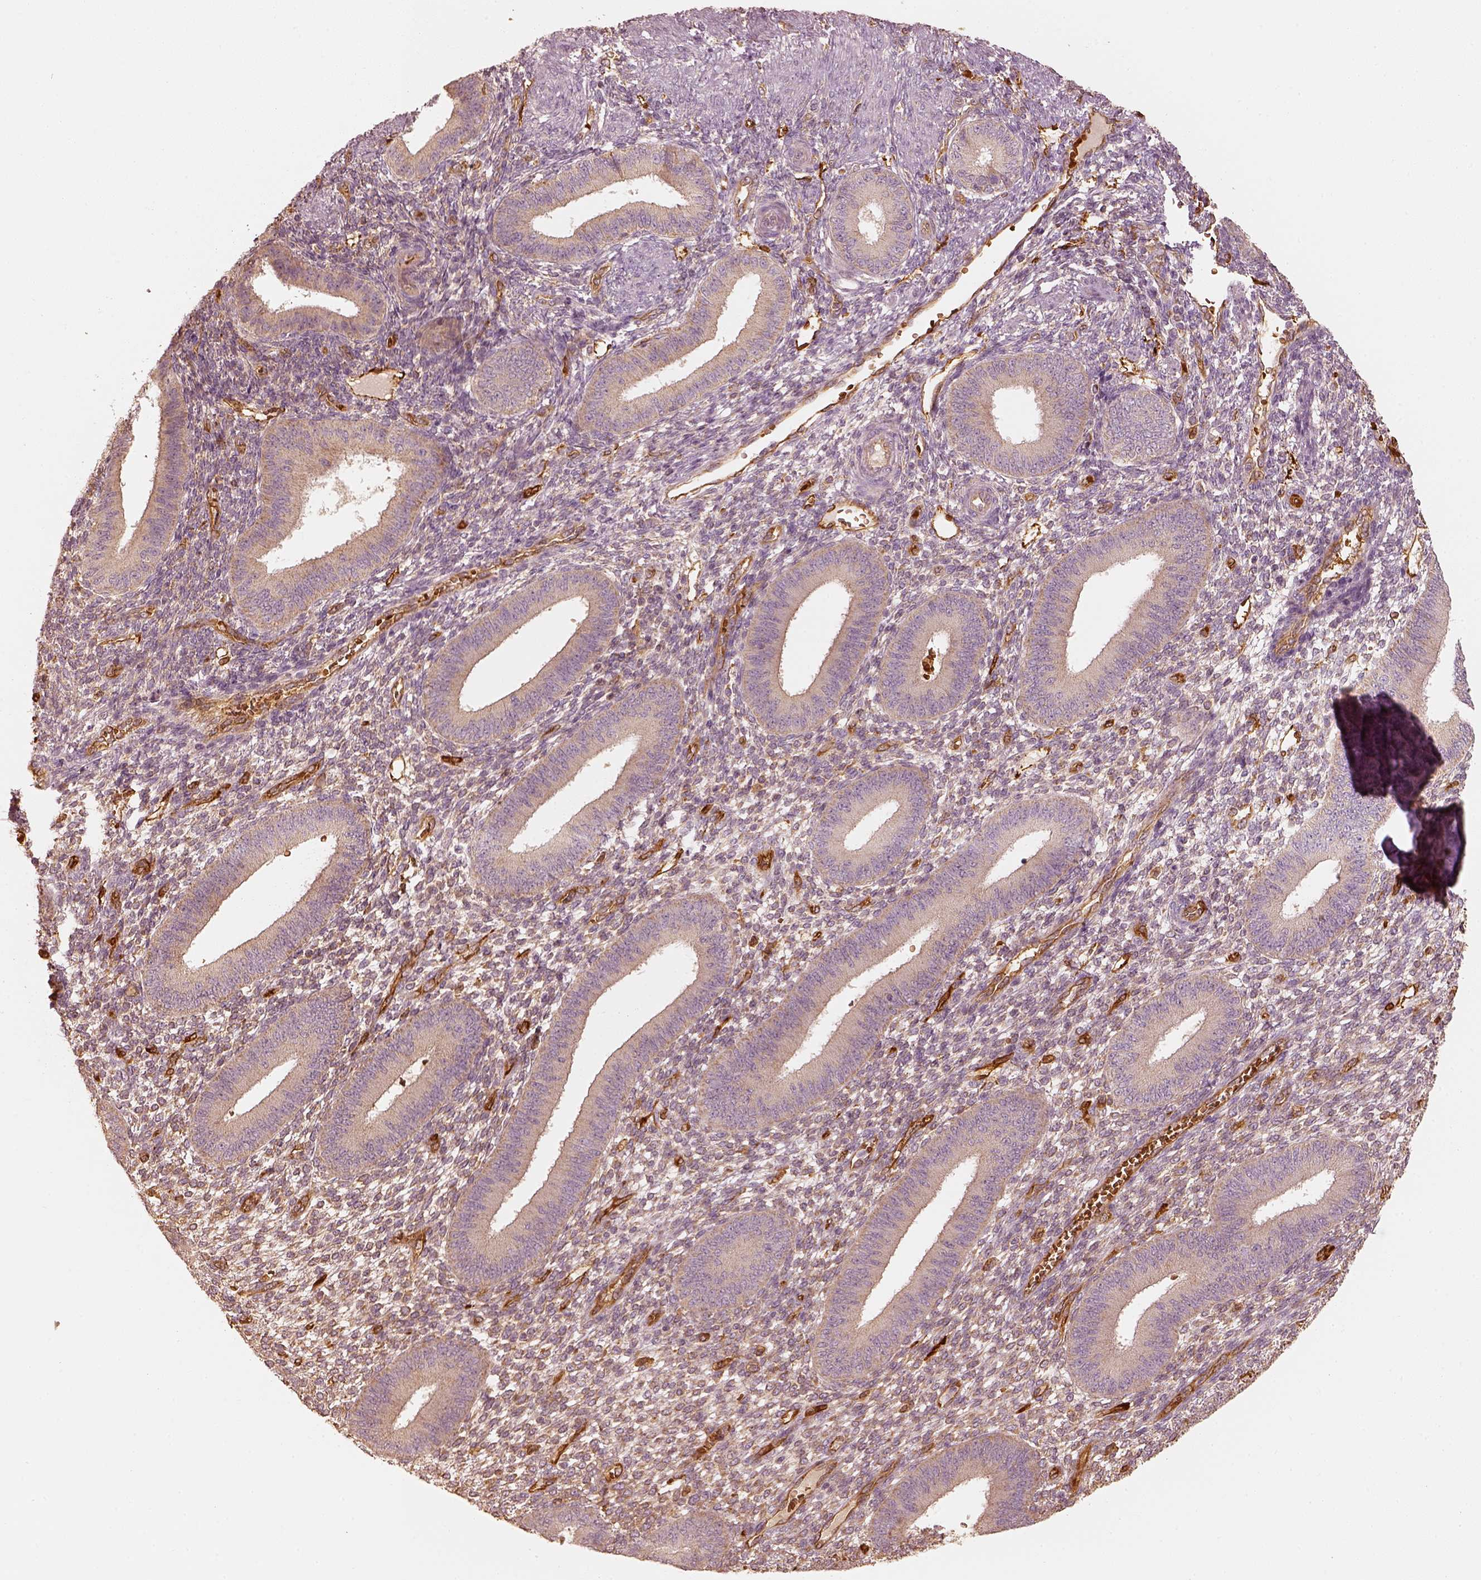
{"staining": {"intensity": "negative", "quantity": "none", "location": "none"}, "tissue": "endometrium", "cell_type": "Cells in endometrial stroma", "image_type": "normal", "snomed": [{"axis": "morphology", "description": "Normal tissue, NOS"}, {"axis": "topography", "description": "Endometrium"}], "caption": "Human endometrium stained for a protein using immunohistochemistry (IHC) shows no staining in cells in endometrial stroma.", "gene": "FSCN1", "patient": {"sex": "female", "age": 39}}